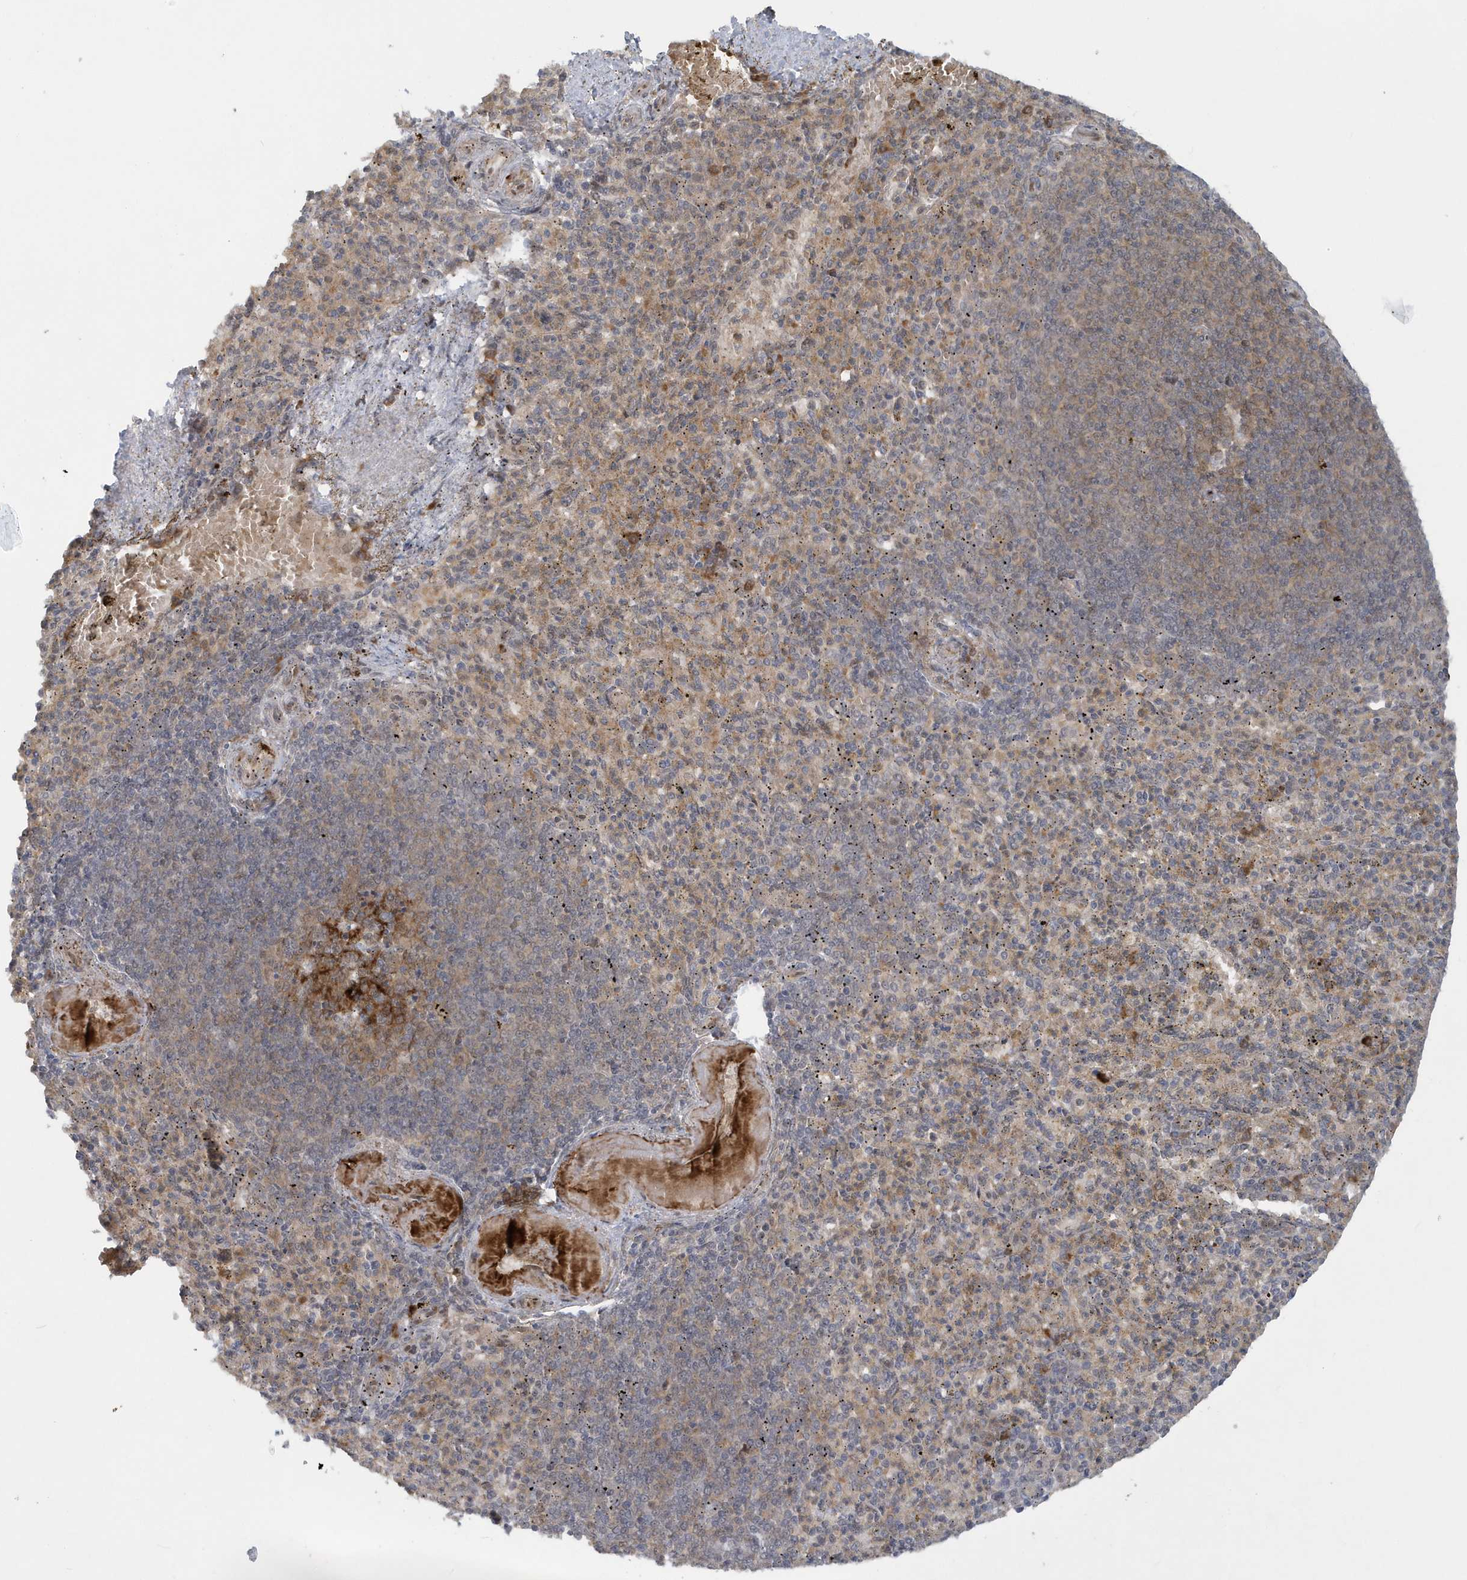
{"staining": {"intensity": "weak", "quantity": "<25%", "location": "cytoplasmic/membranous"}, "tissue": "spleen", "cell_type": "Cells in red pulp", "image_type": "normal", "snomed": [{"axis": "morphology", "description": "Normal tissue, NOS"}, {"axis": "topography", "description": "Spleen"}], "caption": "High power microscopy photomicrograph of an IHC micrograph of unremarkable spleen, revealing no significant staining in cells in red pulp. Nuclei are stained in blue.", "gene": "ATG4A", "patient": {"sex": "female", "age": 74}}